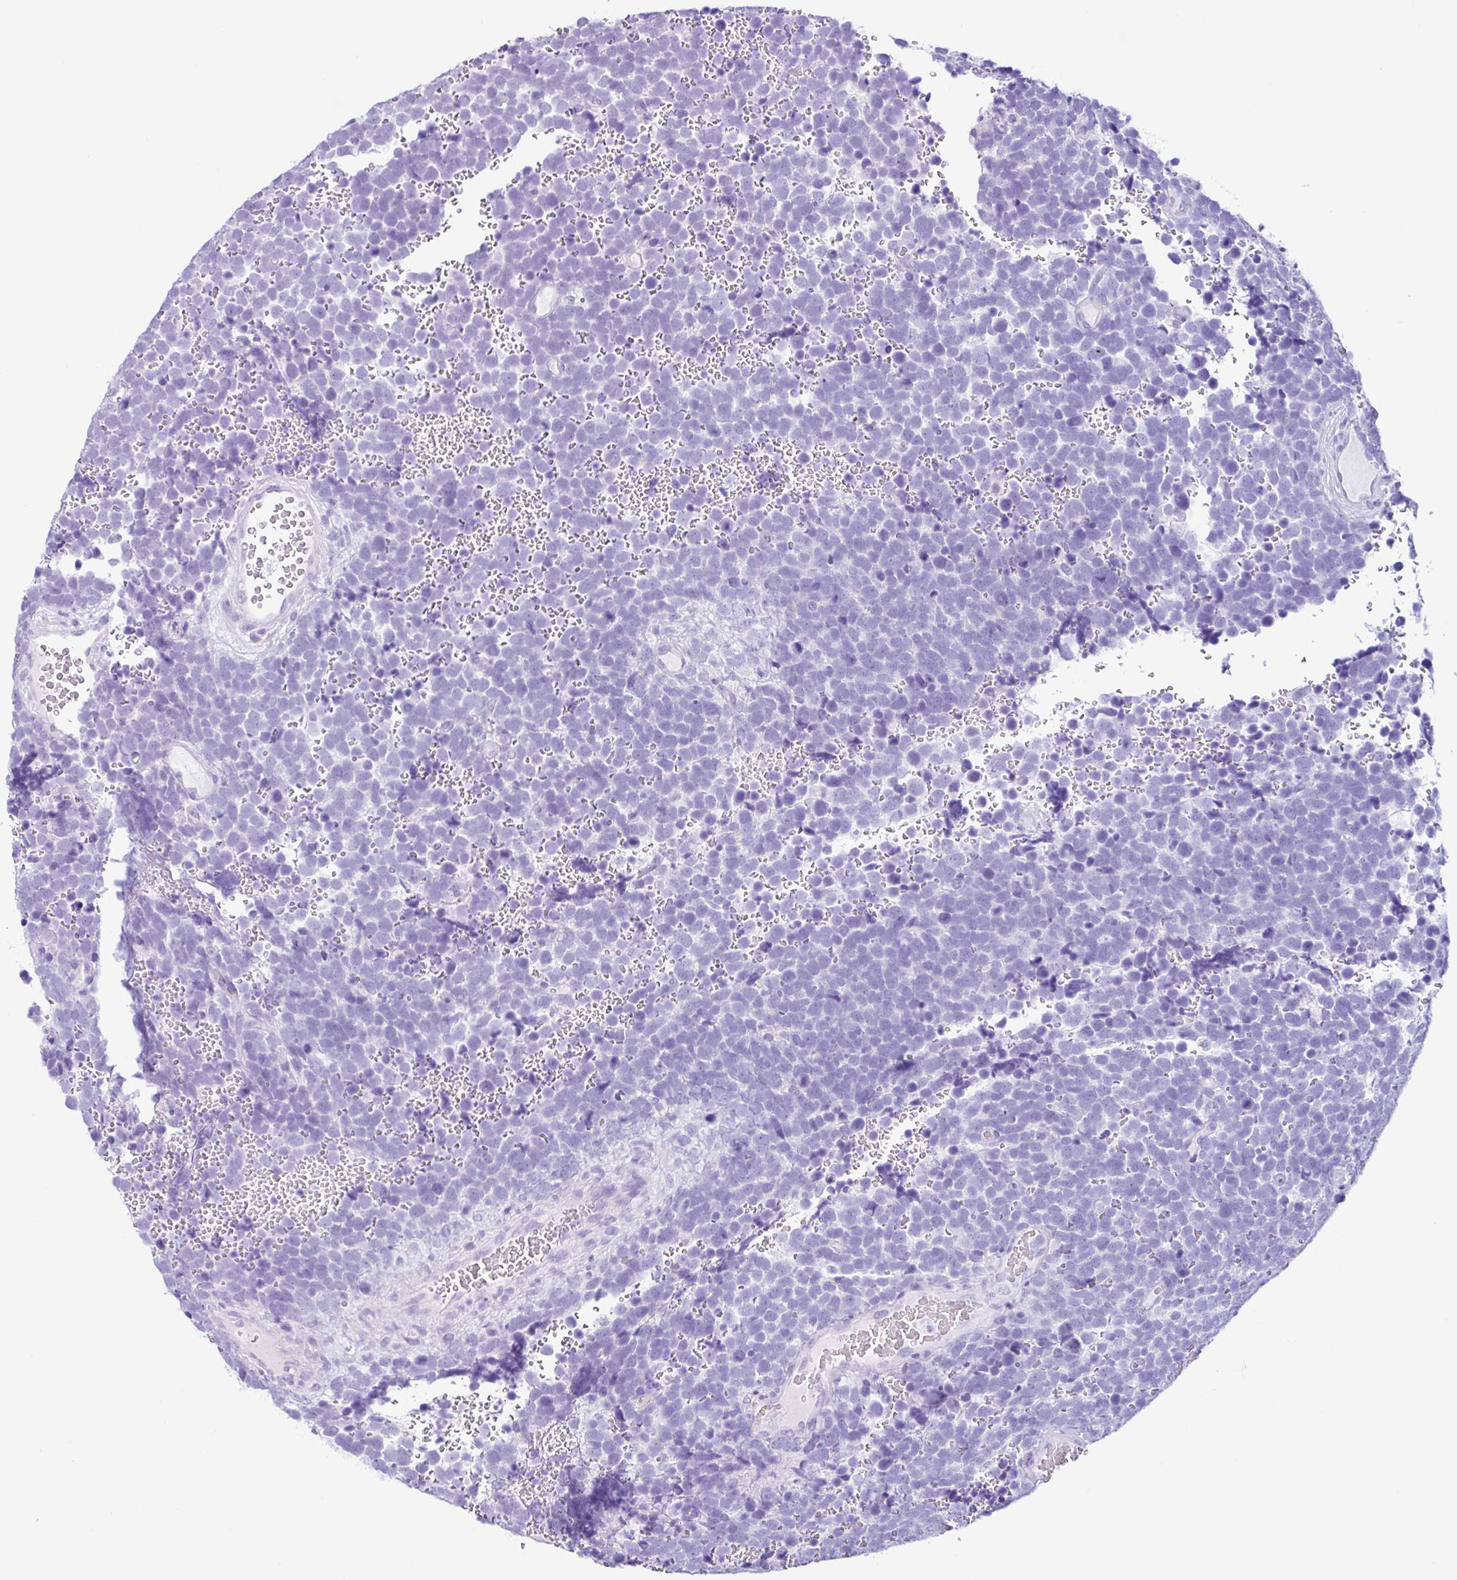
{"staining": {"intensity": "negative", "quantity": "none", "location": "none"}, "tissue": "urothelial cancer", "cell_type": "Tumor cells", "image_type": "cancer", "snomed": [{"axis": "morphology", "description": "Urothelial carcinoma, High grade"}, {"axis": "topography", "description": "Urinary bladder"}], "caption": "Tumor cells show no significant positivity in urothelial cancer. (Immunohistochemistry (ihc), brightfield microscopy, high magnification).", "gene": "PIGF", "patient": {"sex": "female", "age": 82}}